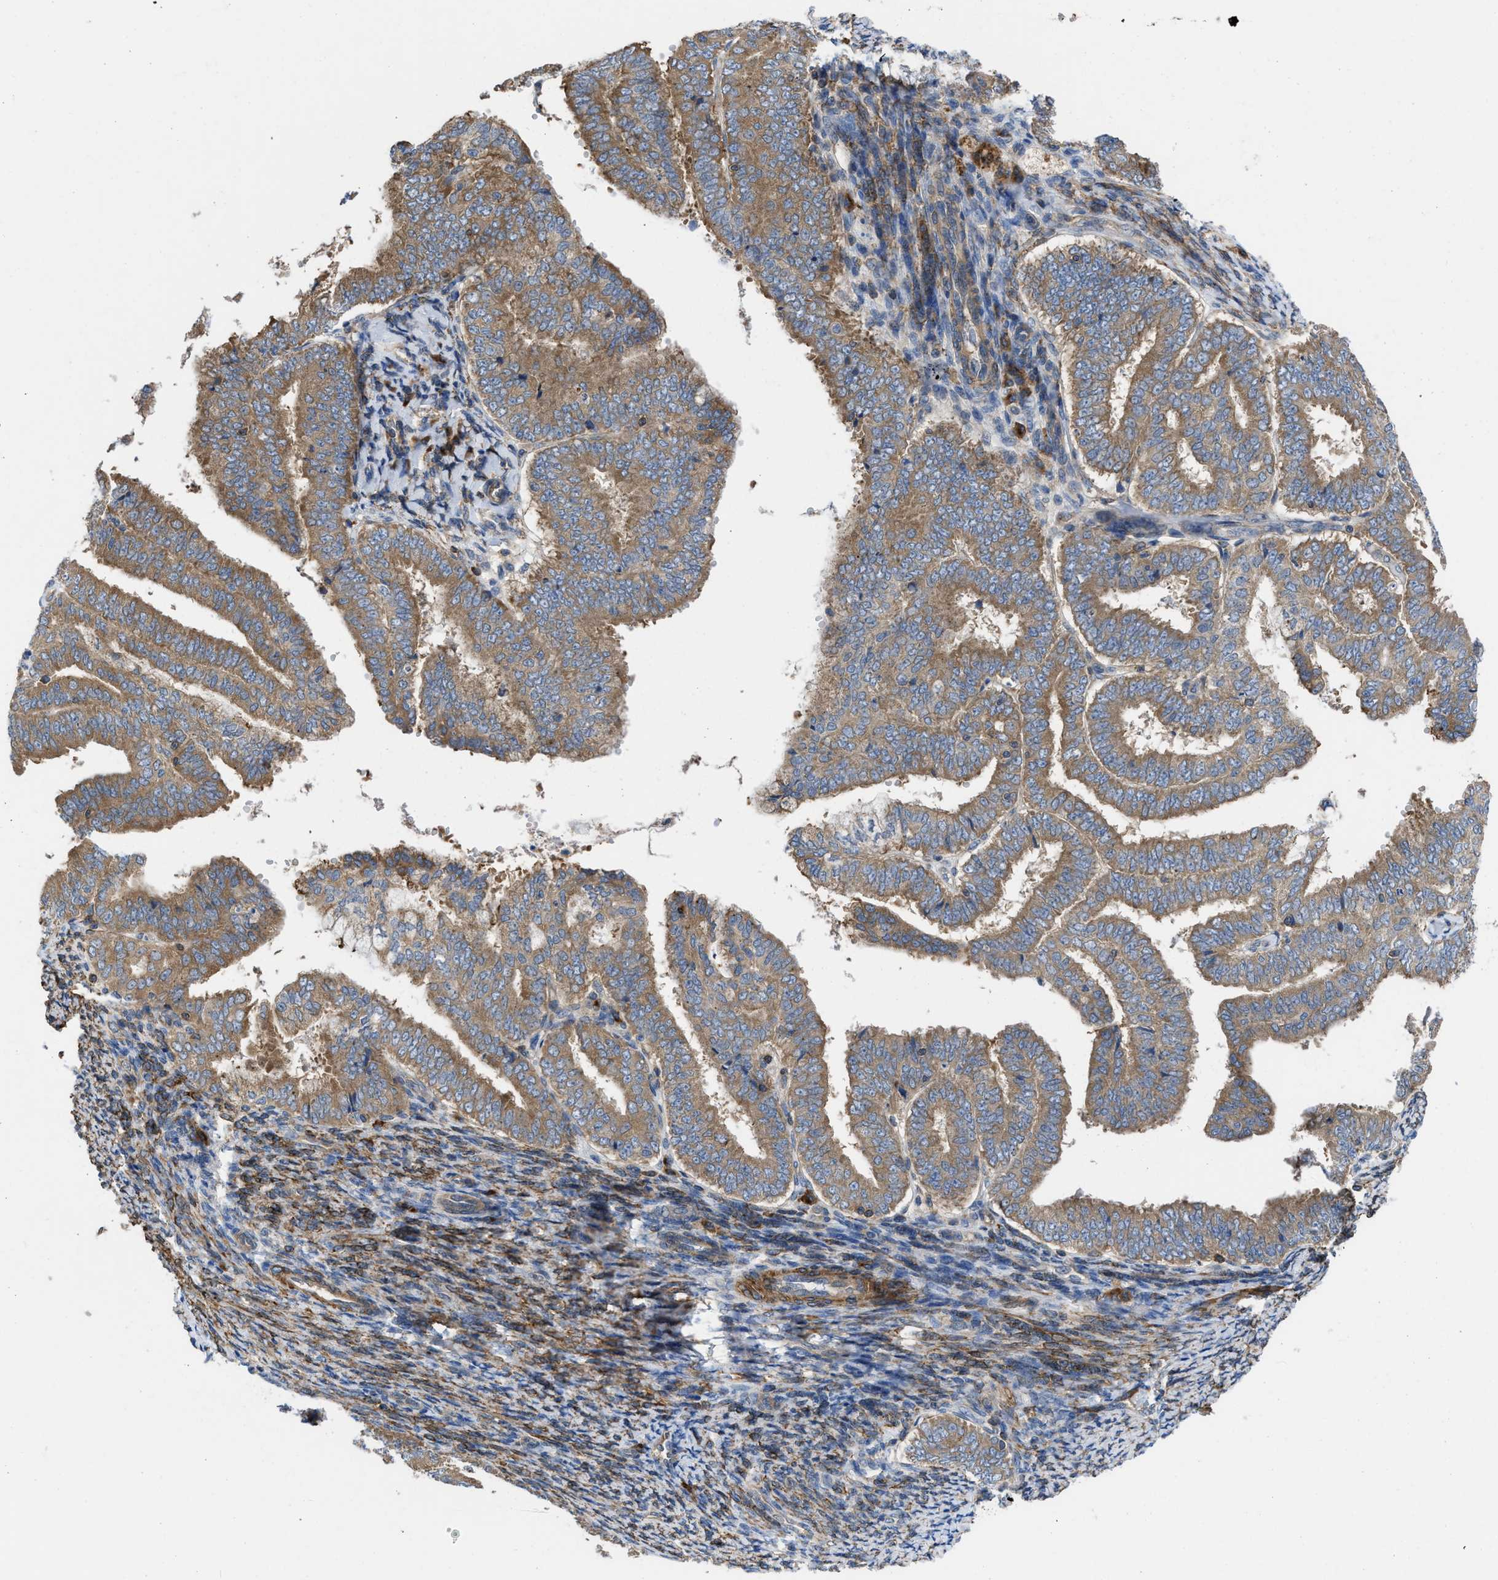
{"staining": {"intensity": "moderate", "quantity": ">75%", "location": "cytoplasmic/membranous"}, "tissue": "endometrial cancer", "cell_type": "Tumor cells", "image_type": "cancer", "snomed": [{"axis": "morphology", "description": "Adenocarcinoma, NOS"}, {"axis": "topography", "description": "Endometrium"}], "caption": "An IHC photomicrograph of neoplastic tissue is shown. Protein staining in brown labels moderate cytoplasmic/membranous positivity in endometrial cancer (adenocarcinoma) within tumor cells.", "gene": "CHKB", "patient": {"sex": "female", "age": 63}}